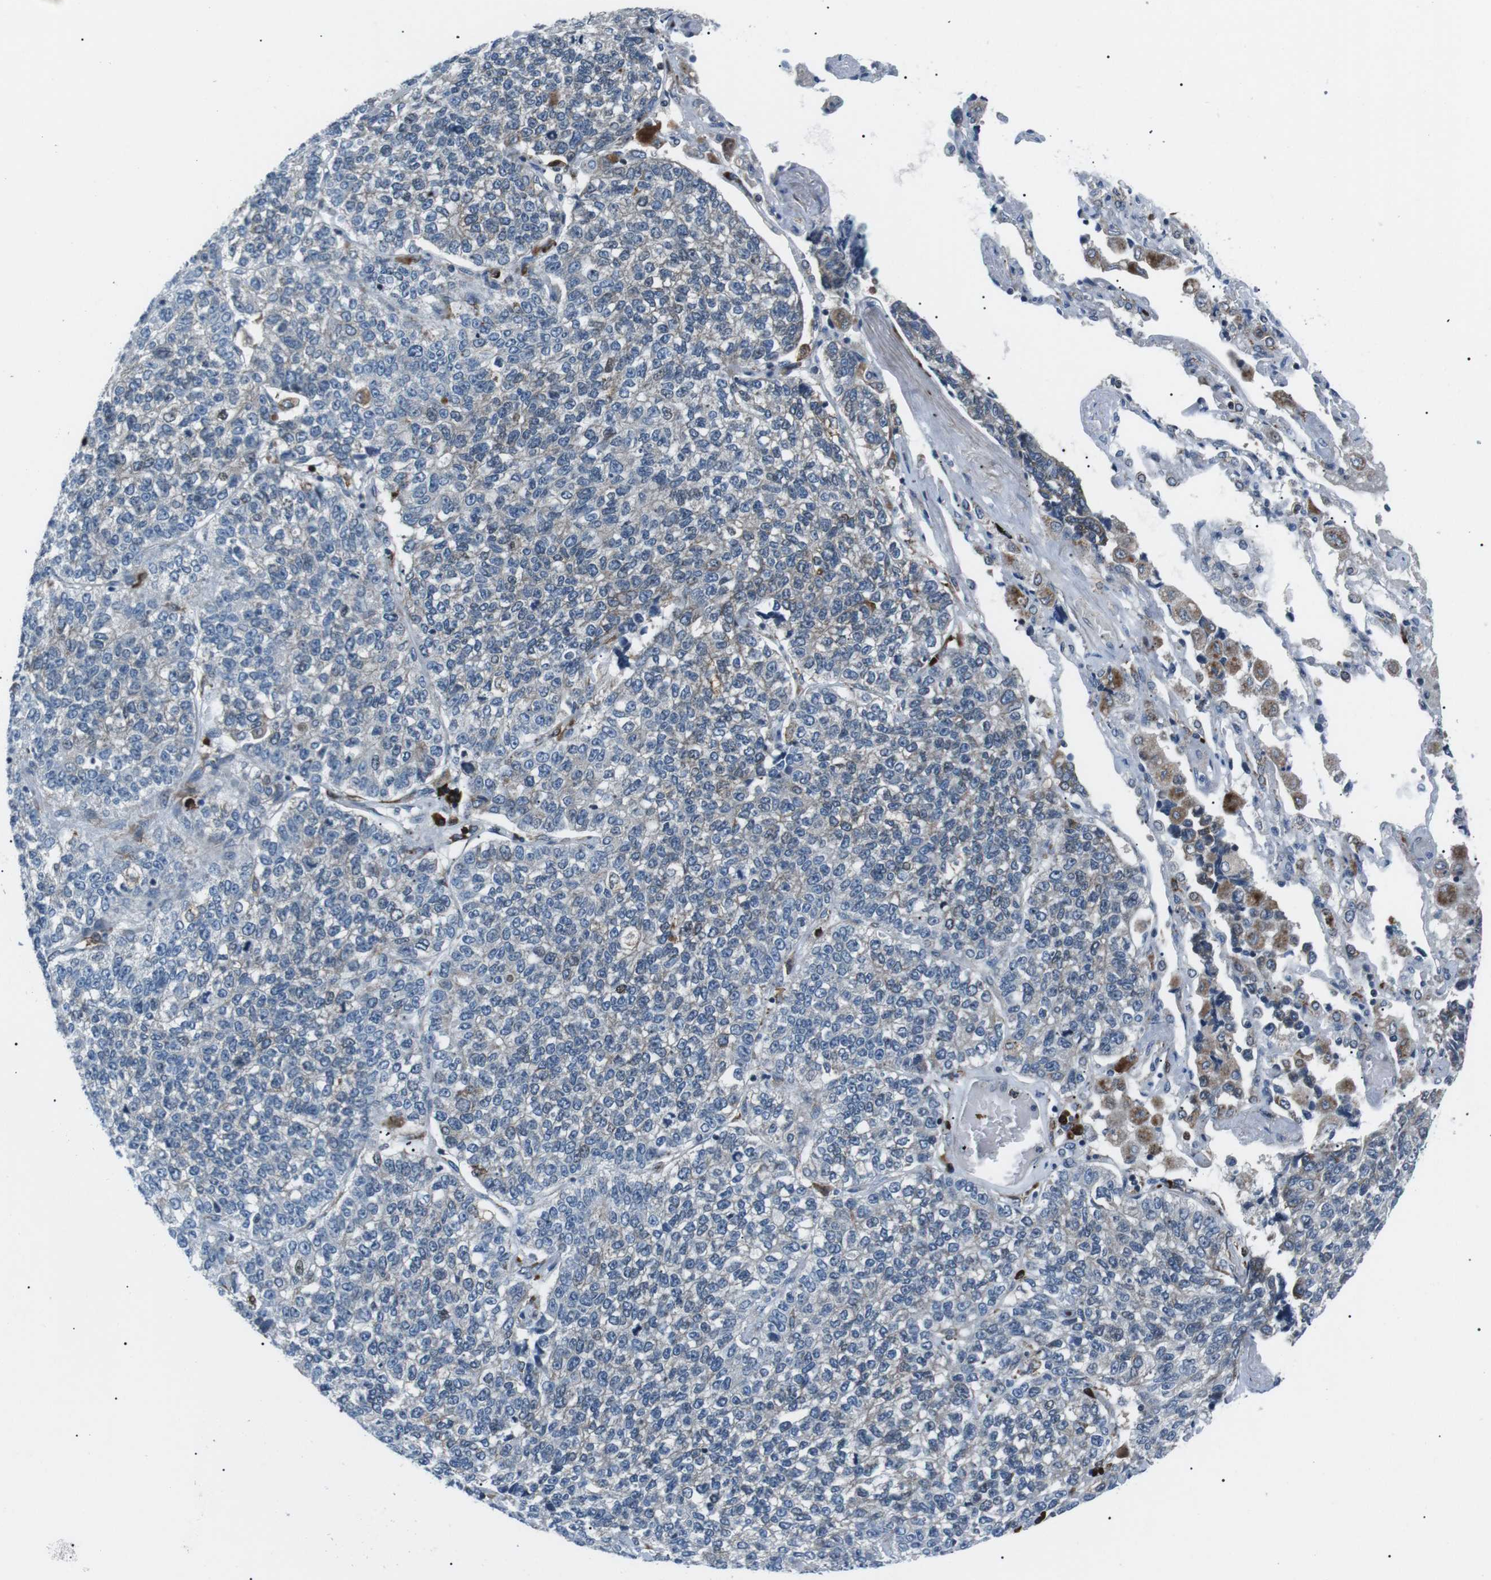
{"staining": {"intensity": "negative", "quantity": "none", "location": "none"}, "tissue": "lung cancer", "cell_type": "Tumor cells", "image_type": "cancer", "snomed": [{"axis": "morphology", "description": "Adenocarcinoma, NOS"}, {"axis": "topography", "description": "Lung"}], "caption": "This is an immunohistochemistry micrograph of human lung cancer (adenocarcinoma). There is no staining in tumor cells.", "gene": "BLNK", "patient": {"sex": "male", "age": 49}}